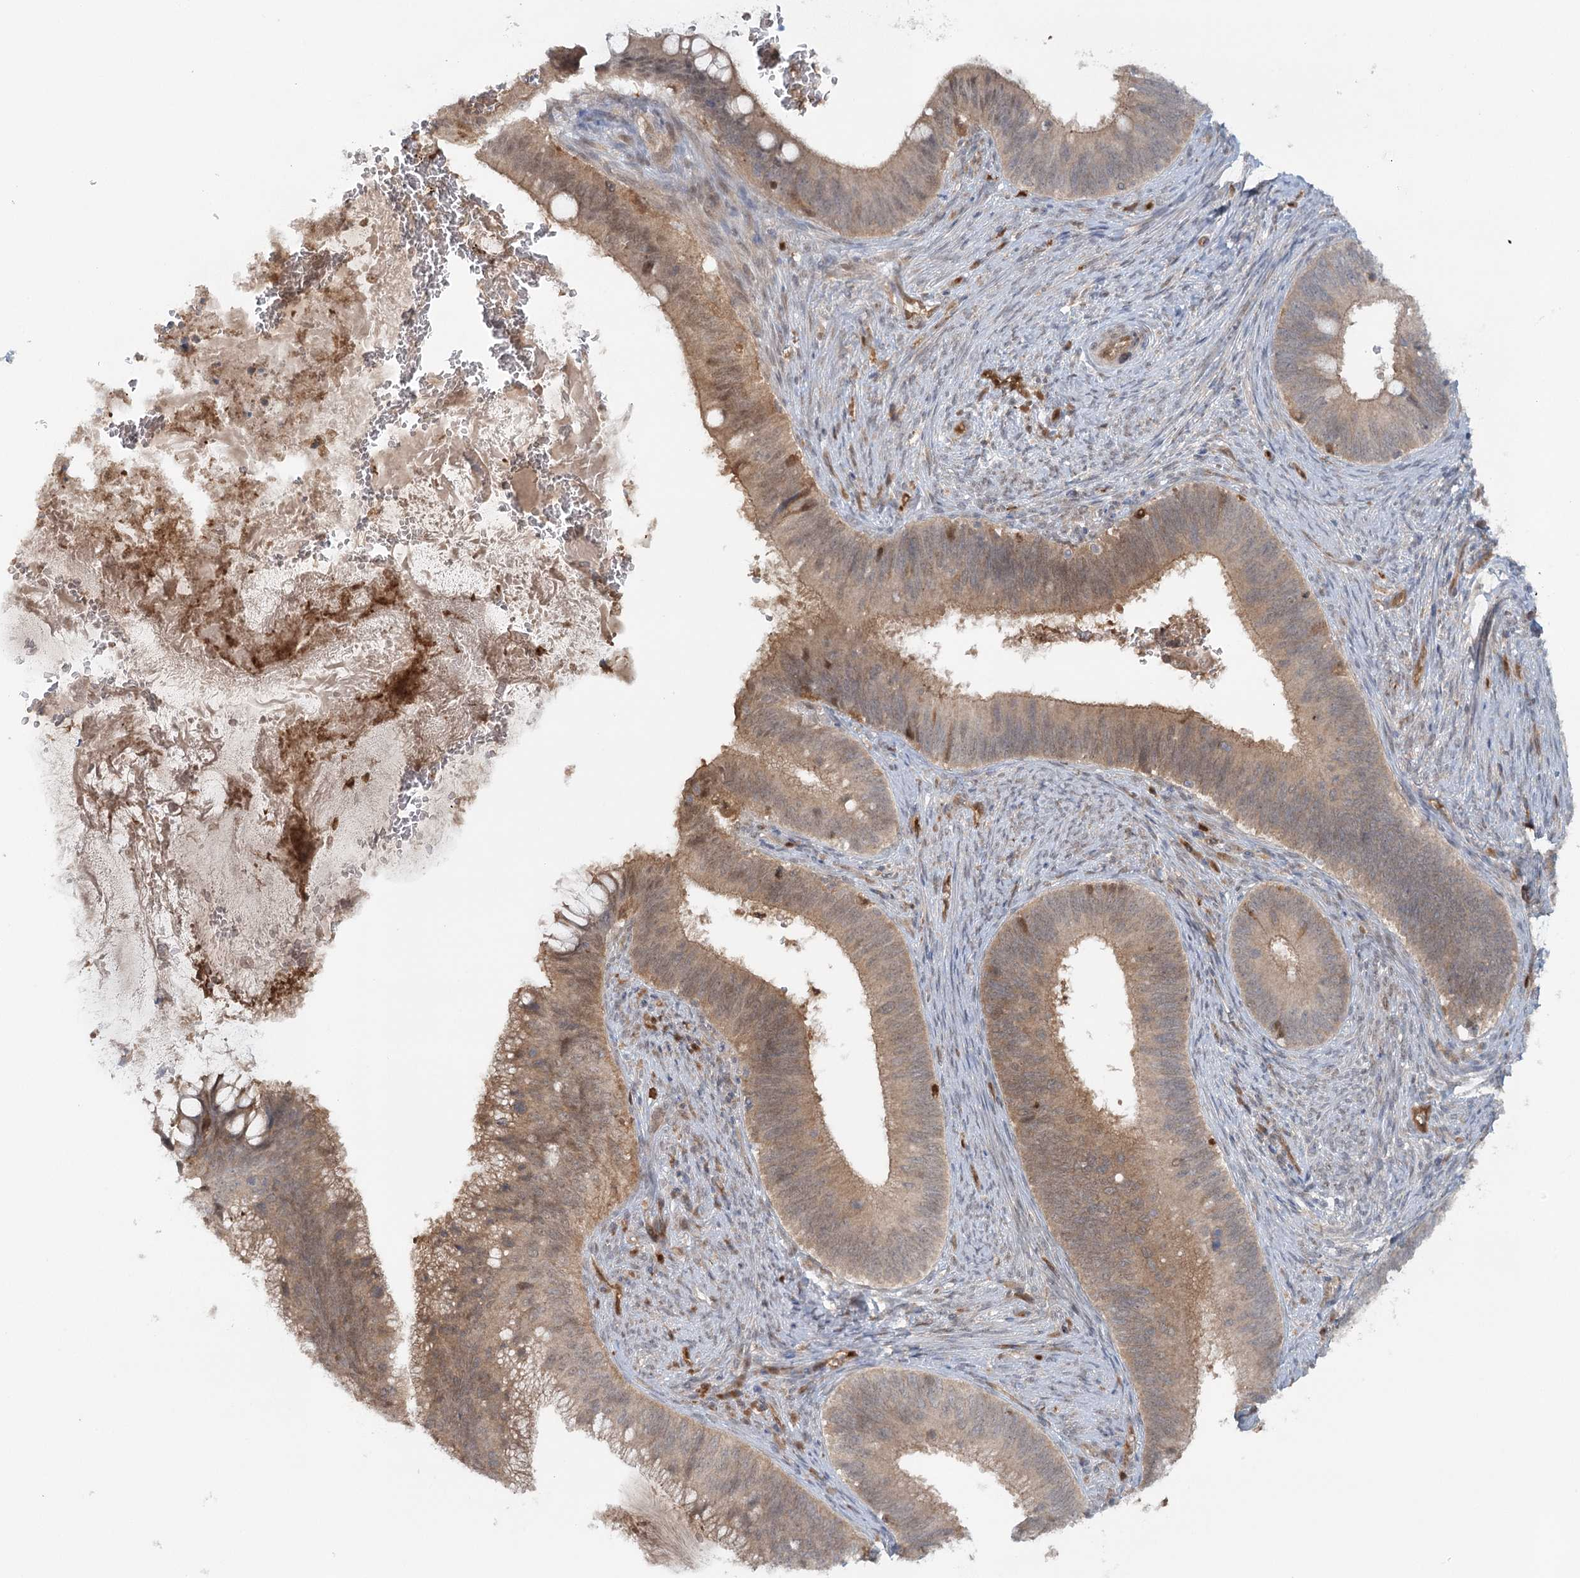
{"staining": {"intensity": "moderate", "quantity": ">75%", "location": "cytoplasmic/membranous,nuclear"}, "tissue": "cervical cancer", "cell_type": "Tumor cells", "image_type": "cancer", "snomed": [{"axis": "morphology", "description": "Adenocarcinoma, NOS"}, {"axis": "topography", "description": "Cervix"}], "caption": "Immunohistochemical staining of adenocarcinoma (cervical) displays medium levels of moderate cytoplasmic/membranous and nuclear expression in approximately >75% of tumor cells. (DAB IHC, brown staining for protein, blue staining for nuclei).", "gene": "GBE1", "patient": {"sex": "female", "age": 42}}